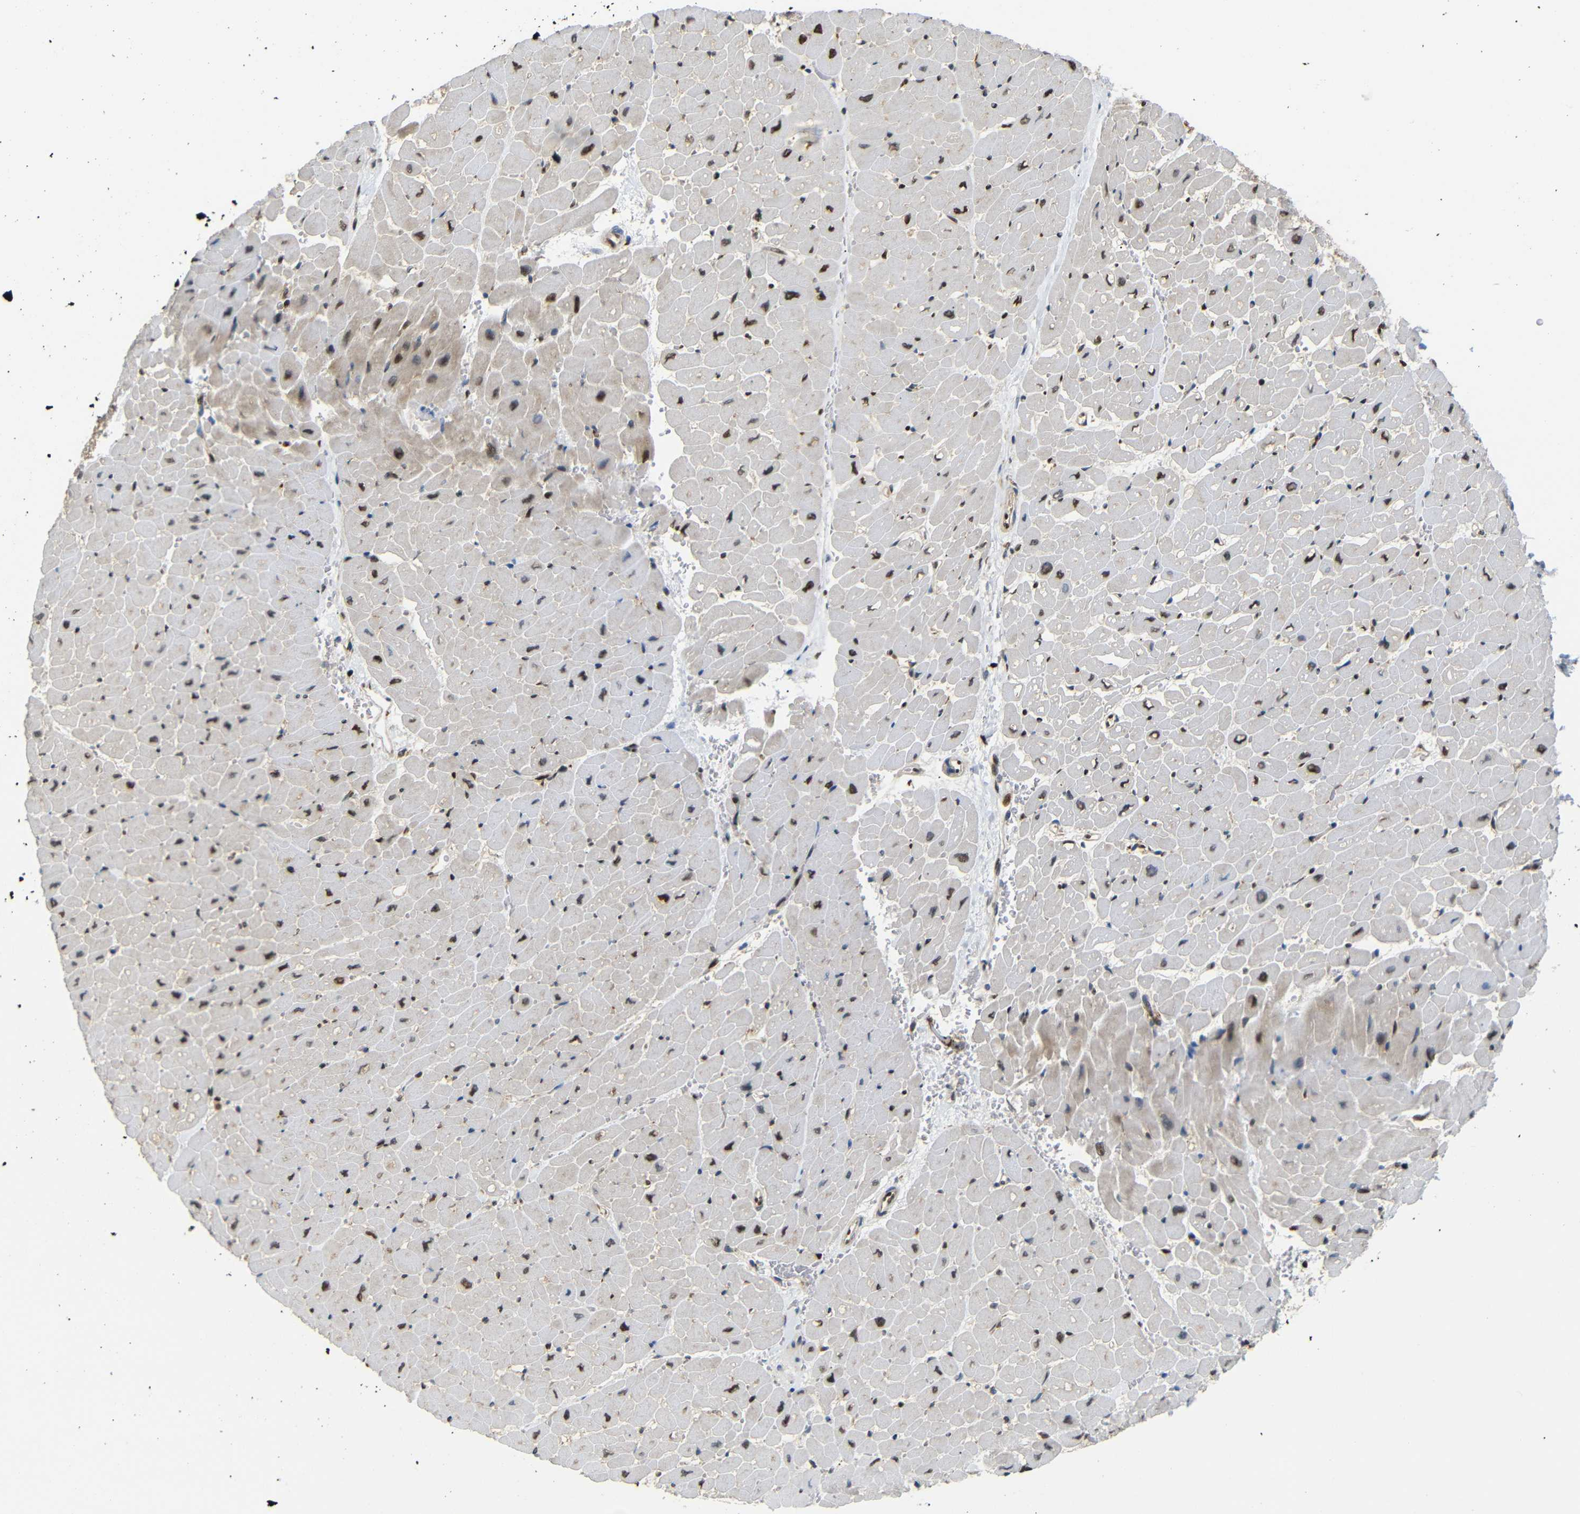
{"staining": {"intensity": "moderate", "quantity": "<25%", "location": "cytoplasmic/membranous"}, "tissue": "heart muscle", "cell_type": "Cardiomyocytes", "image_type": "normal", "snomed": [{"axis": "morphology", "description": "Normal tissue, NOS"}, {"axis": "topography", "description": "Heart"}], "caption": "Immunohistochemical staining of unremarkable heart muscle exhibits <25% levels of moderate cytoplasmic/membranous protein positivity in about <25% of cardiomyocytes. (DAB = brown stain, brightfield microscopy at high magnification).", "gene": "SPCS2", "patient": {"sex": "male", "age": 45}}